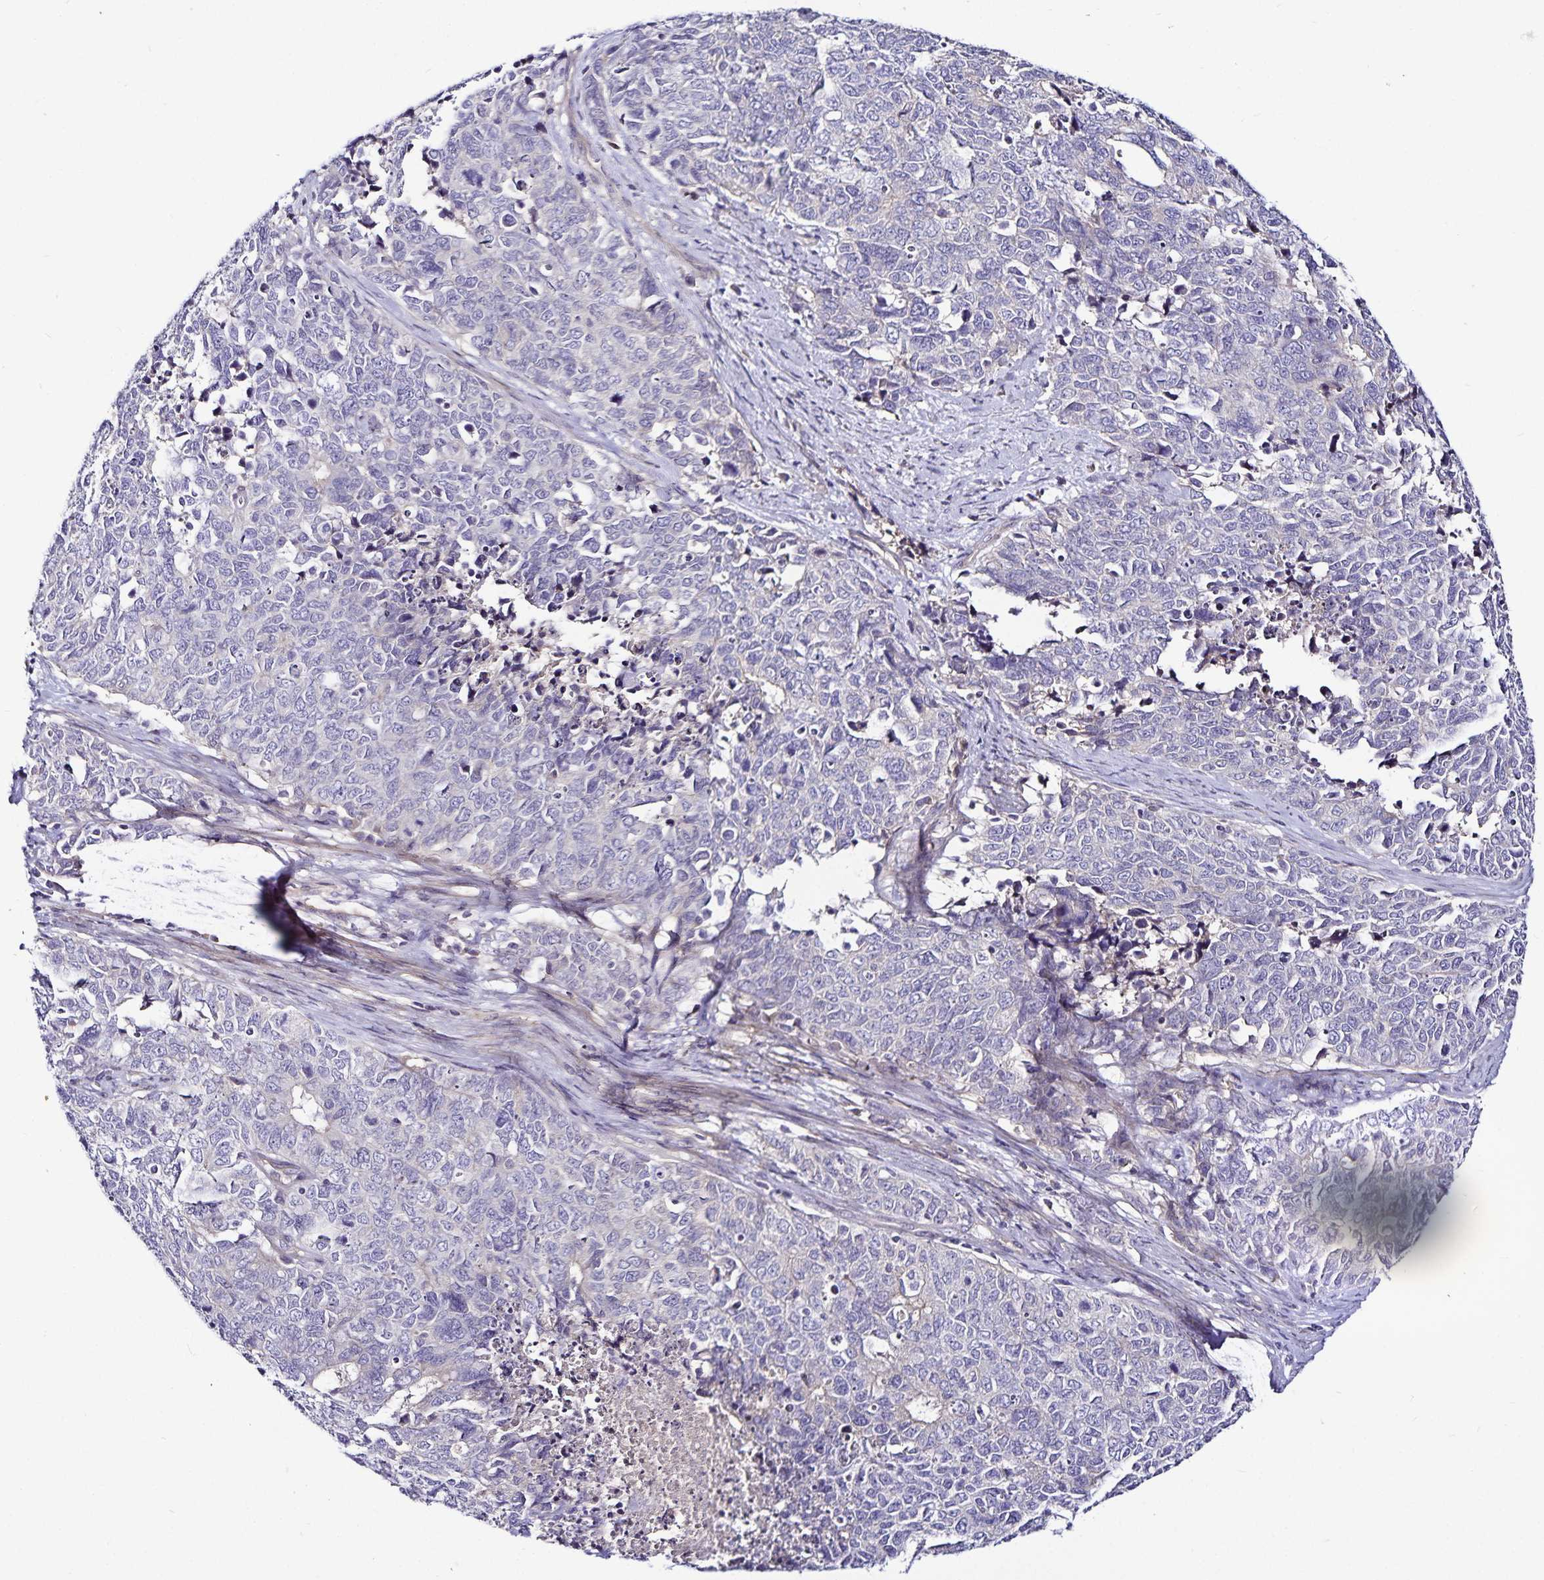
{"staining": {"intensity": "negative", "quantity": "none", "location": "none"}, "tissue": "cervical cancer", "cell_type": "Tumor cells", "image_type": "cancer", "snomed": [{"axis": "morphology", "description": "Adenocarcinoma, NOS"}, {"axis": "topography", "description": "Cervix"}], "caption": "Immunohistochemical staining of adenocarcinoma (cervical) reveals no significant expression in tumor cells.", "gene": "GNG12", "patient": {"sex": "female", "age": 63}}